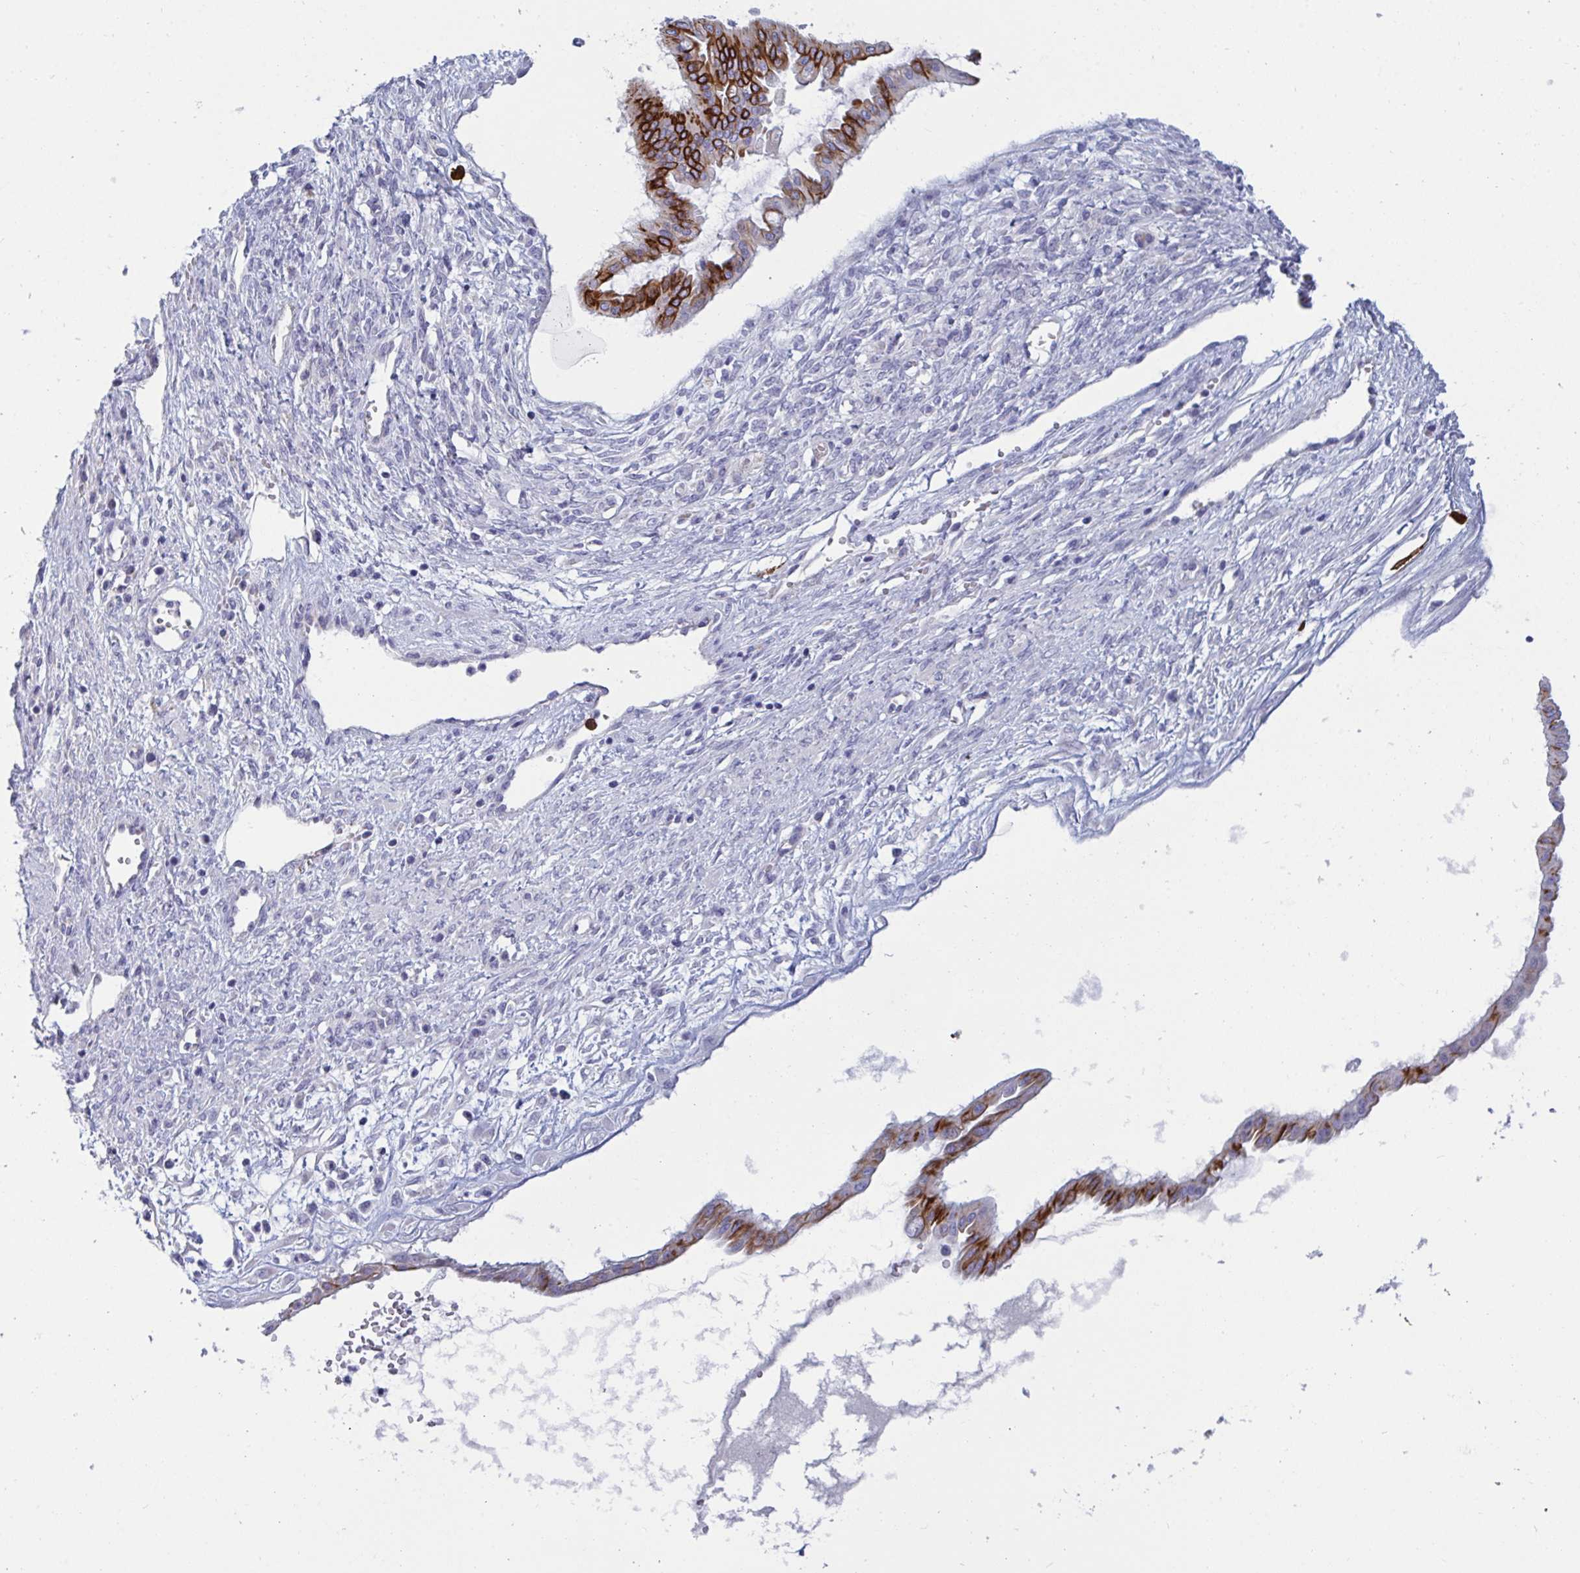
{"staining": {"intensity": "strong", "quantity": "25%-75%", "location": "cytoplasmic/membranous"}, "tissue": "ovarian cancer", "cell_type": "Tumor cells", "image_type": "cancer", "snomed": [{"axis": "morphology", "description": "Cystadenocarcinoma, mucinous, NOS"}, {"axis": "topography", "description": "Ovary"}], "caption": "A histopathology image of mucinous cystadenocarcinoma (ovarian) stained for a protein reveals strong cytoplasmic/membranous brown staining in tumor cells.", "gene": "TAS2R38", "patient": {"sex": "female", "age": 73}}